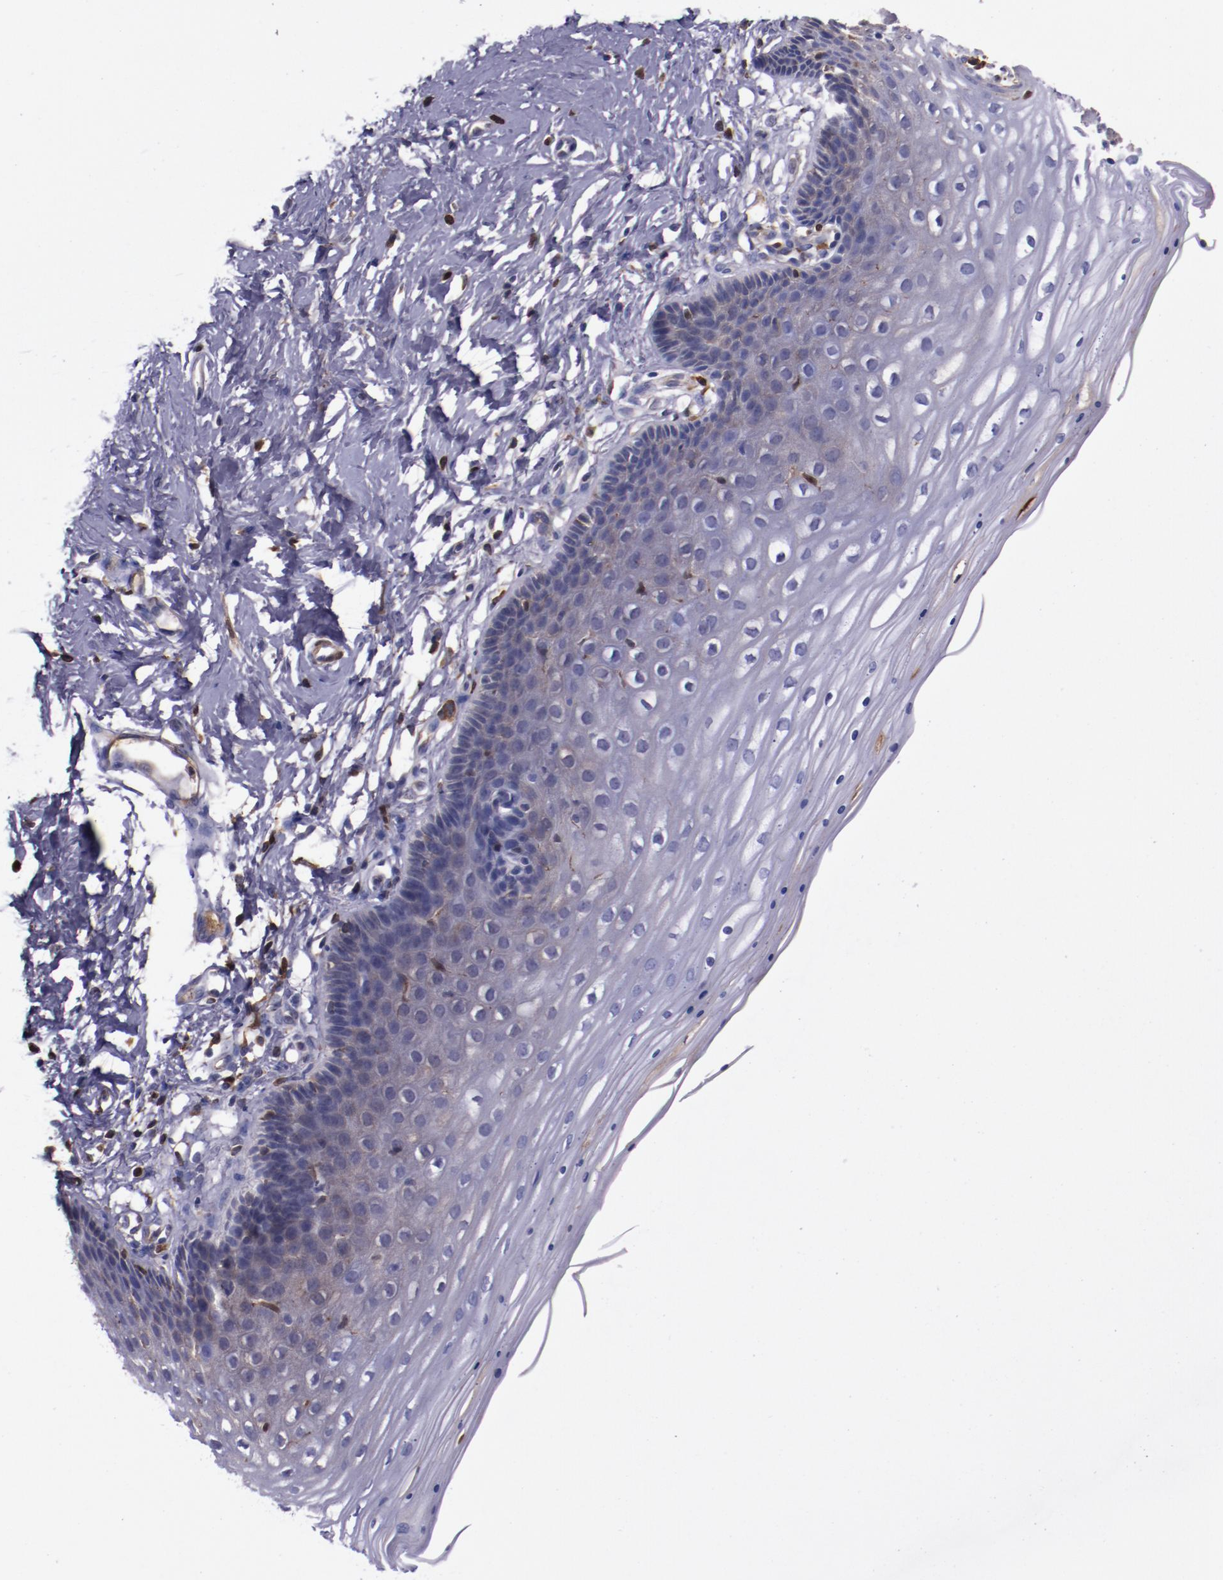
{"staining": {"intensity": "weak", "quantity": "<25%", "location": "cytoplasmic/membranous"}, "tissue": "cervix", "cell_type": "Glandular cells", "image_type": "normal", "snomed": [{"axis": "morphology", "description": "Normal tissue, NOS"}, {"axis": "topography", "description": "Cervix"}], "caption": "A histopathology image of cervix stained for a protein reveals no brown staining in glandular cells.", "gene": "APOH", "patient": {"sex": "female", "age": 39}}